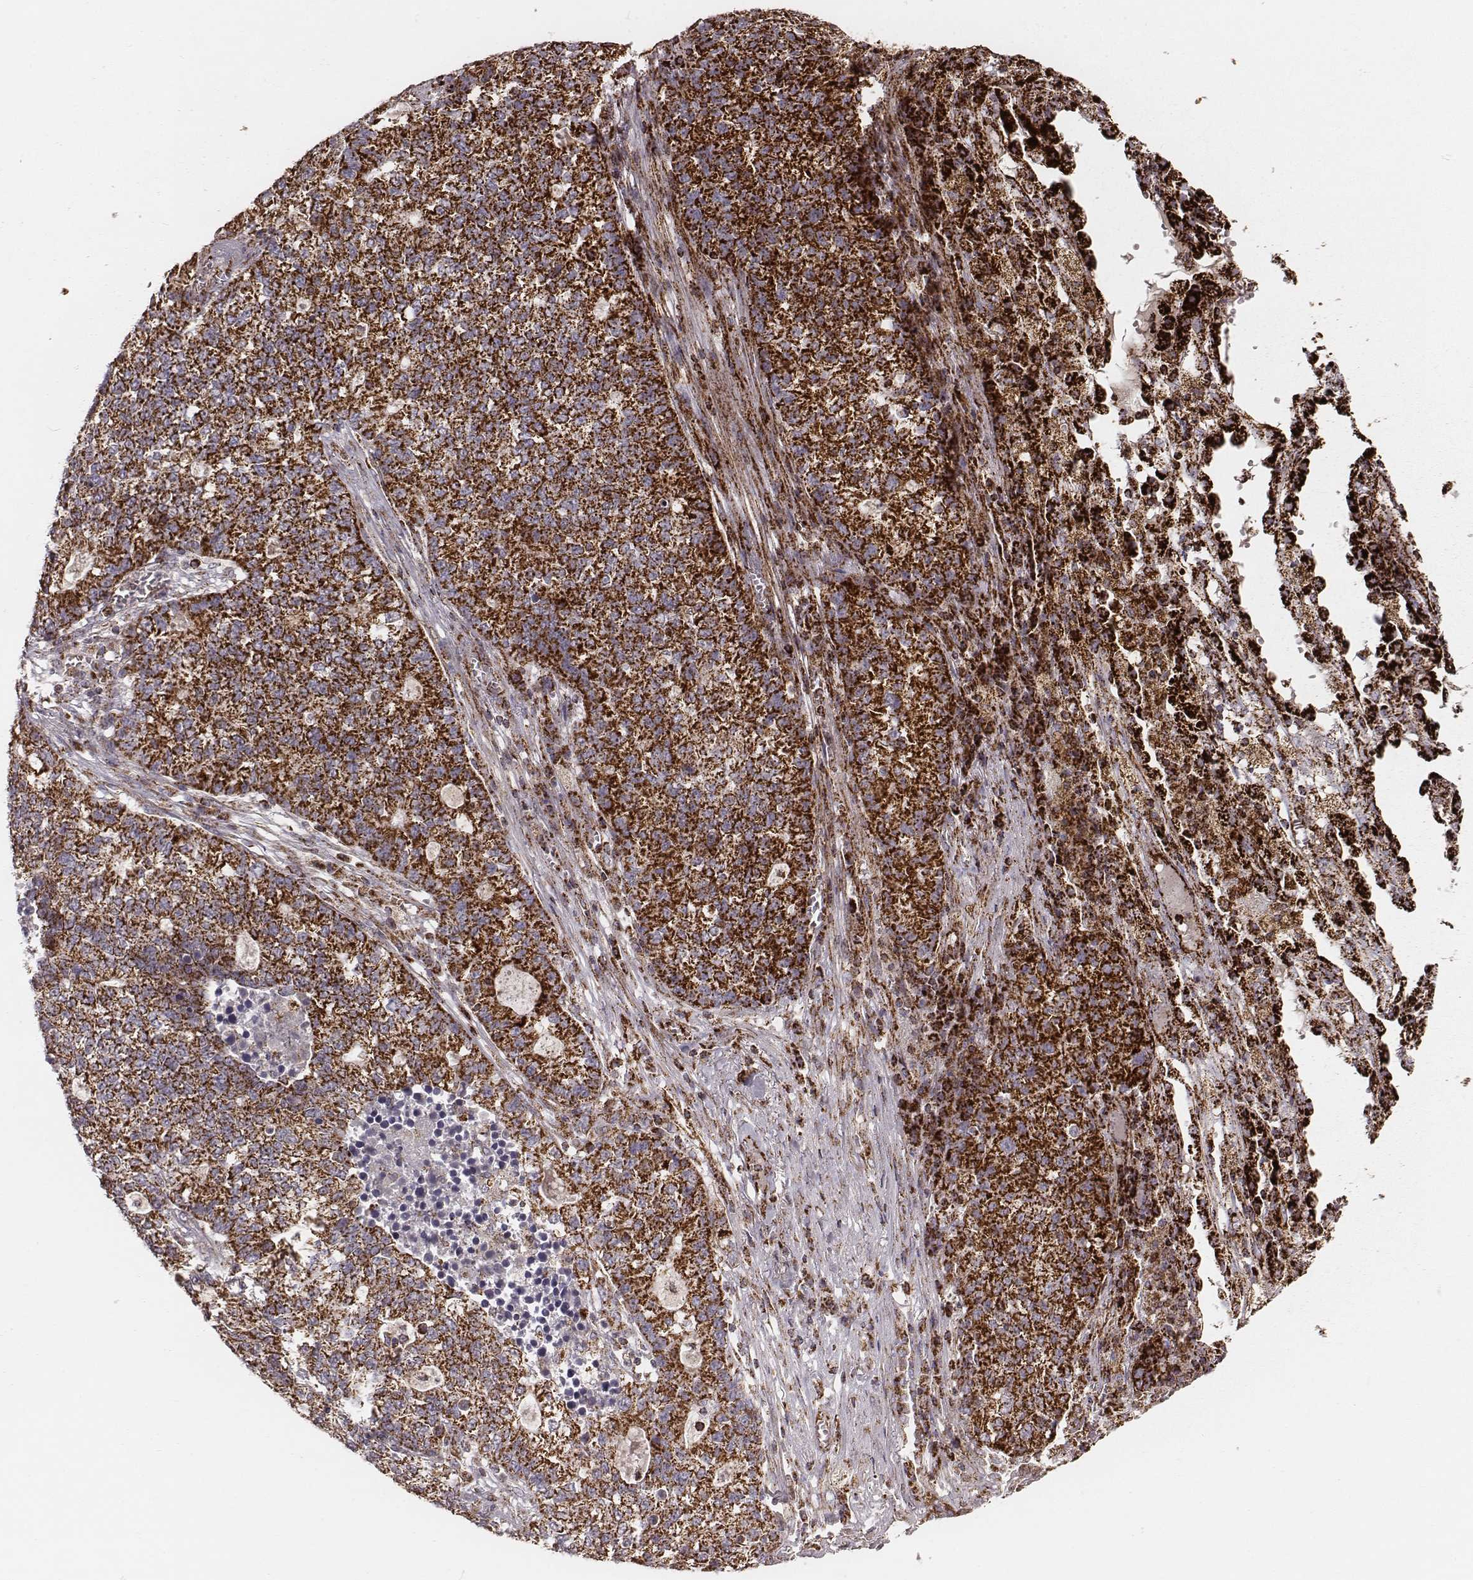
{"staining": {"intensity": "strong", "quantity": ">75%", "location": "cytoplasmic/membranous"}, "tissue": "lung cancer", "cell_type": "Tumor cells", "image_type": "cancer", "snomed": [{"axis": "morphology", "description": "Adenocarcinoma, NOS"}, {"axis": "topography", "description": "Lung"}], "caption": "Immunohistochemical staining of adenocarcinoma (lung) displays strong cytoplasmic/membranous protein expression in approximately >75% of tumor cells. (IHC, brightfield microscopy, high magnification).", "gene": "TUFM", "patient": {"sex": "male", "age": 57}}